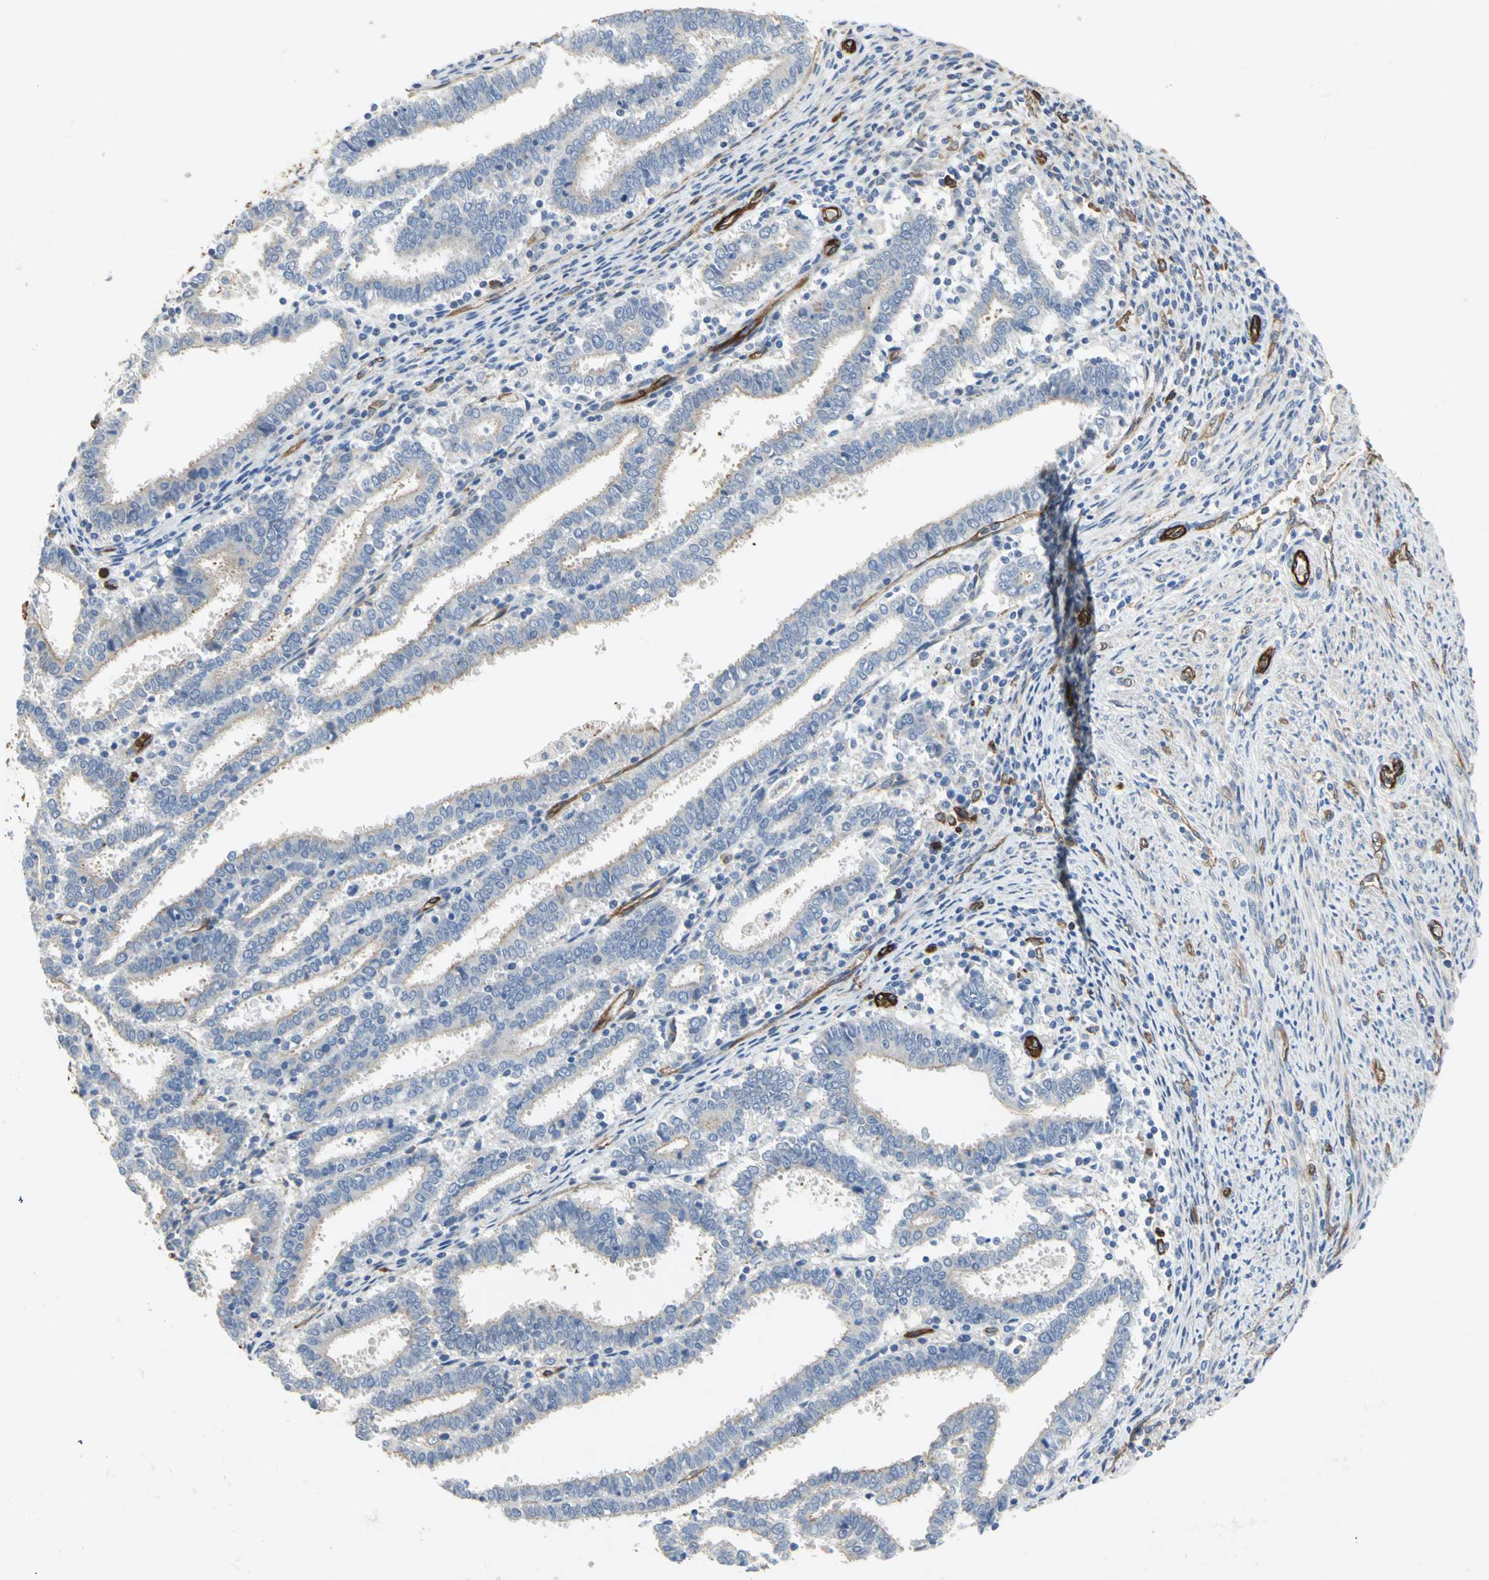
{"staining": {"intensity": "moderate", "quantity": ">75%", "location": "cytoplasmic/membranous"}, "tissue": "endometrial cancer", "cell_type": "Tumor cells", "image_type": "cancer", "snomed": [{"axis": "morphology", "description": "Adenocarcinoma, NOS"}, {"axis": "topography", "description": "Uterus"}], "caption": "A high-resolution micrograph shows IHC staining of adenocarcinoma (endometrial), which shows moderate cytoplasmic/membranous staining in about >75% of tumor cells.", "gene": "FLNB", "patient": {"sex": "female", "age": 83}}